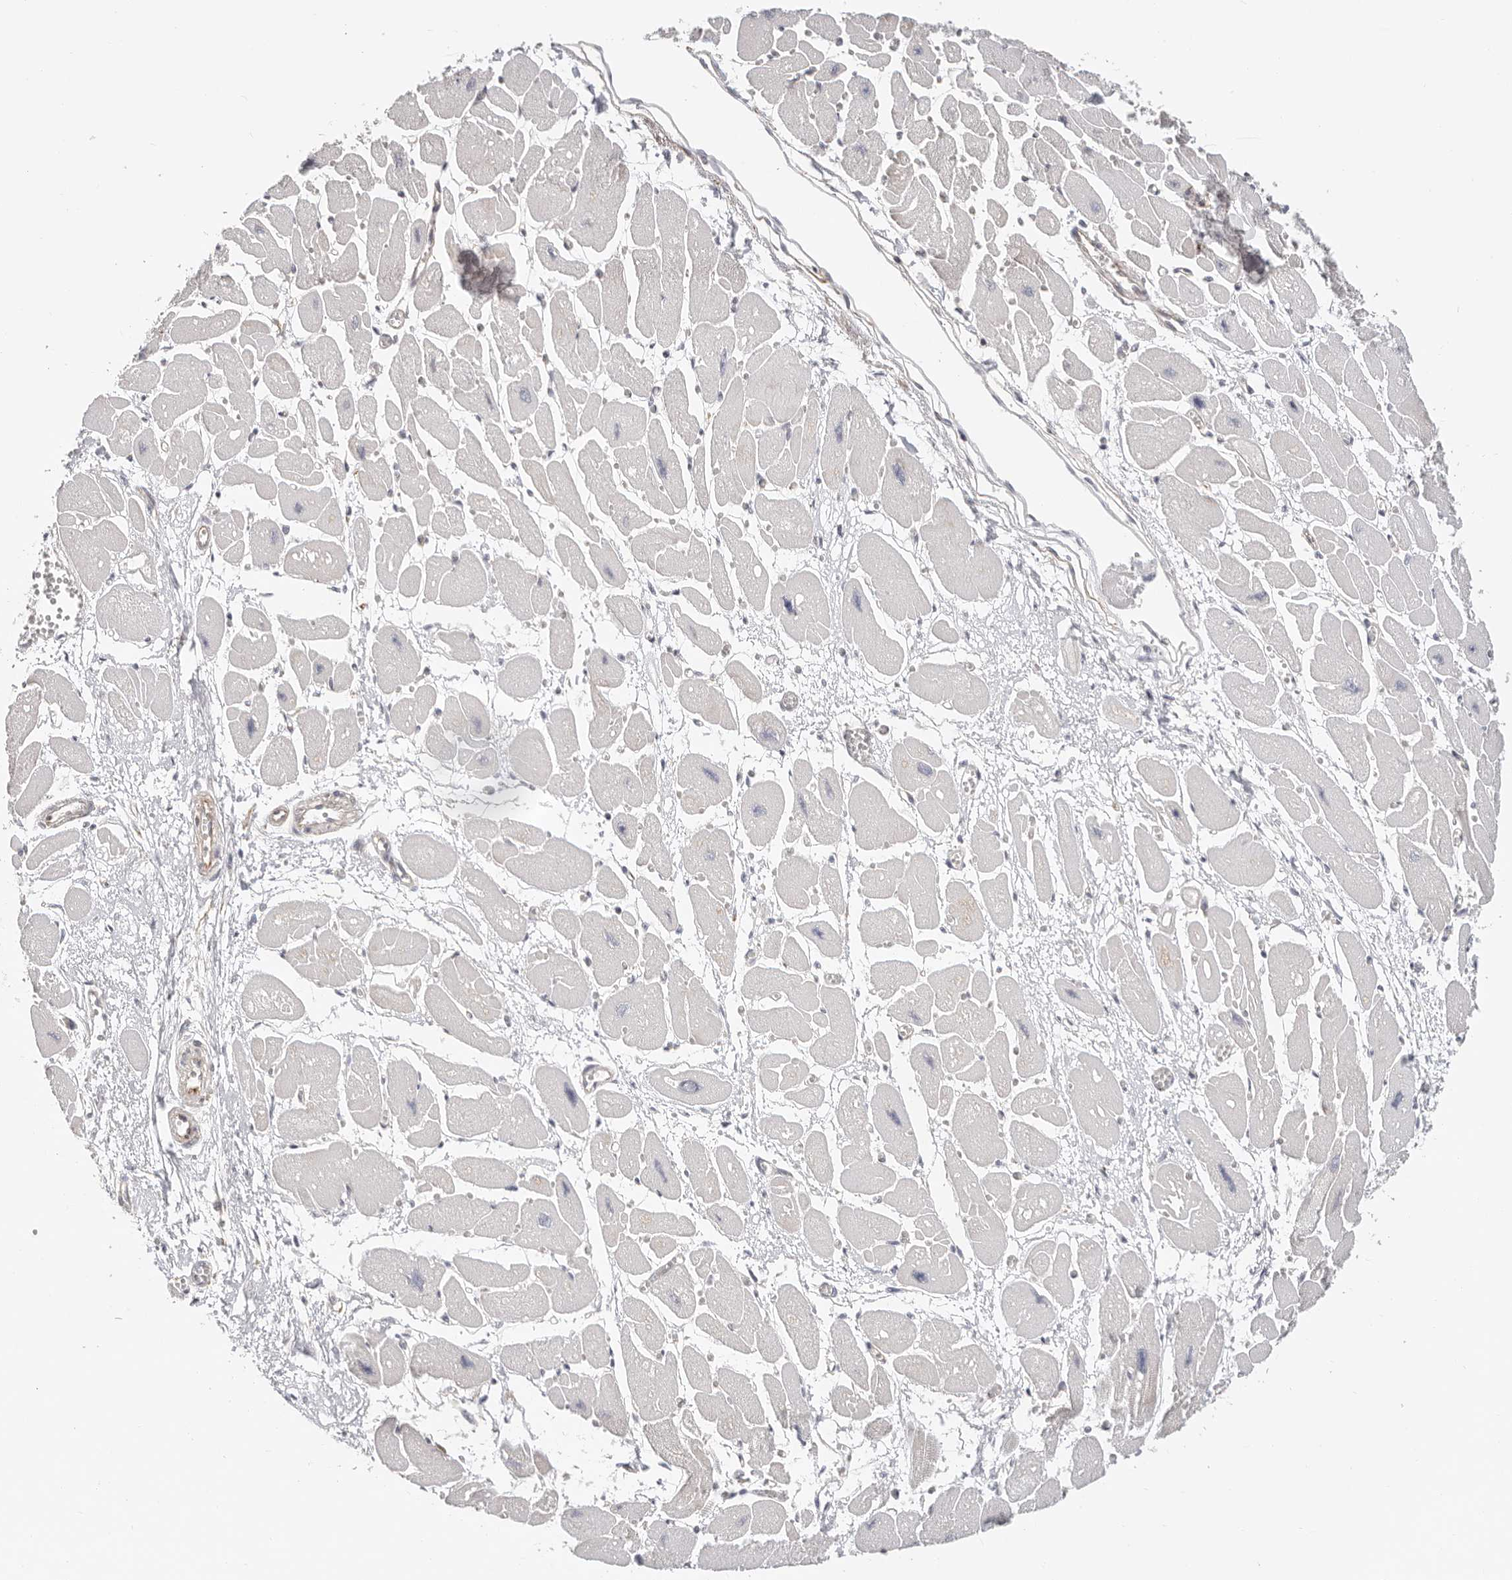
{"staining": {"intensity": "moderate", "quantity": "25%-75%", "location": "cytoplasmic/membranous"}, "tissue": "heart muscle", "cell_type": "Cardiomyocytes", "image_type": "normal", "snomed": [{"axis": "morphology", "description": "Normal tissue, NOS"}, {"axis": "topography", "description": "Heart"}], "caption": "Immunohistochemistry of normal heart muscle reveals medium levels of moderate cytoplasmic/membranous expression in approximately 25%-75% of cardiomyocytes. The staining is performed using DAB brown chromogen to label protein expression. The nuclei are counter-stained blue using hematoxylin.", "gene": "DTNBP1", "patient": {"sex": "female", "age": 54}}